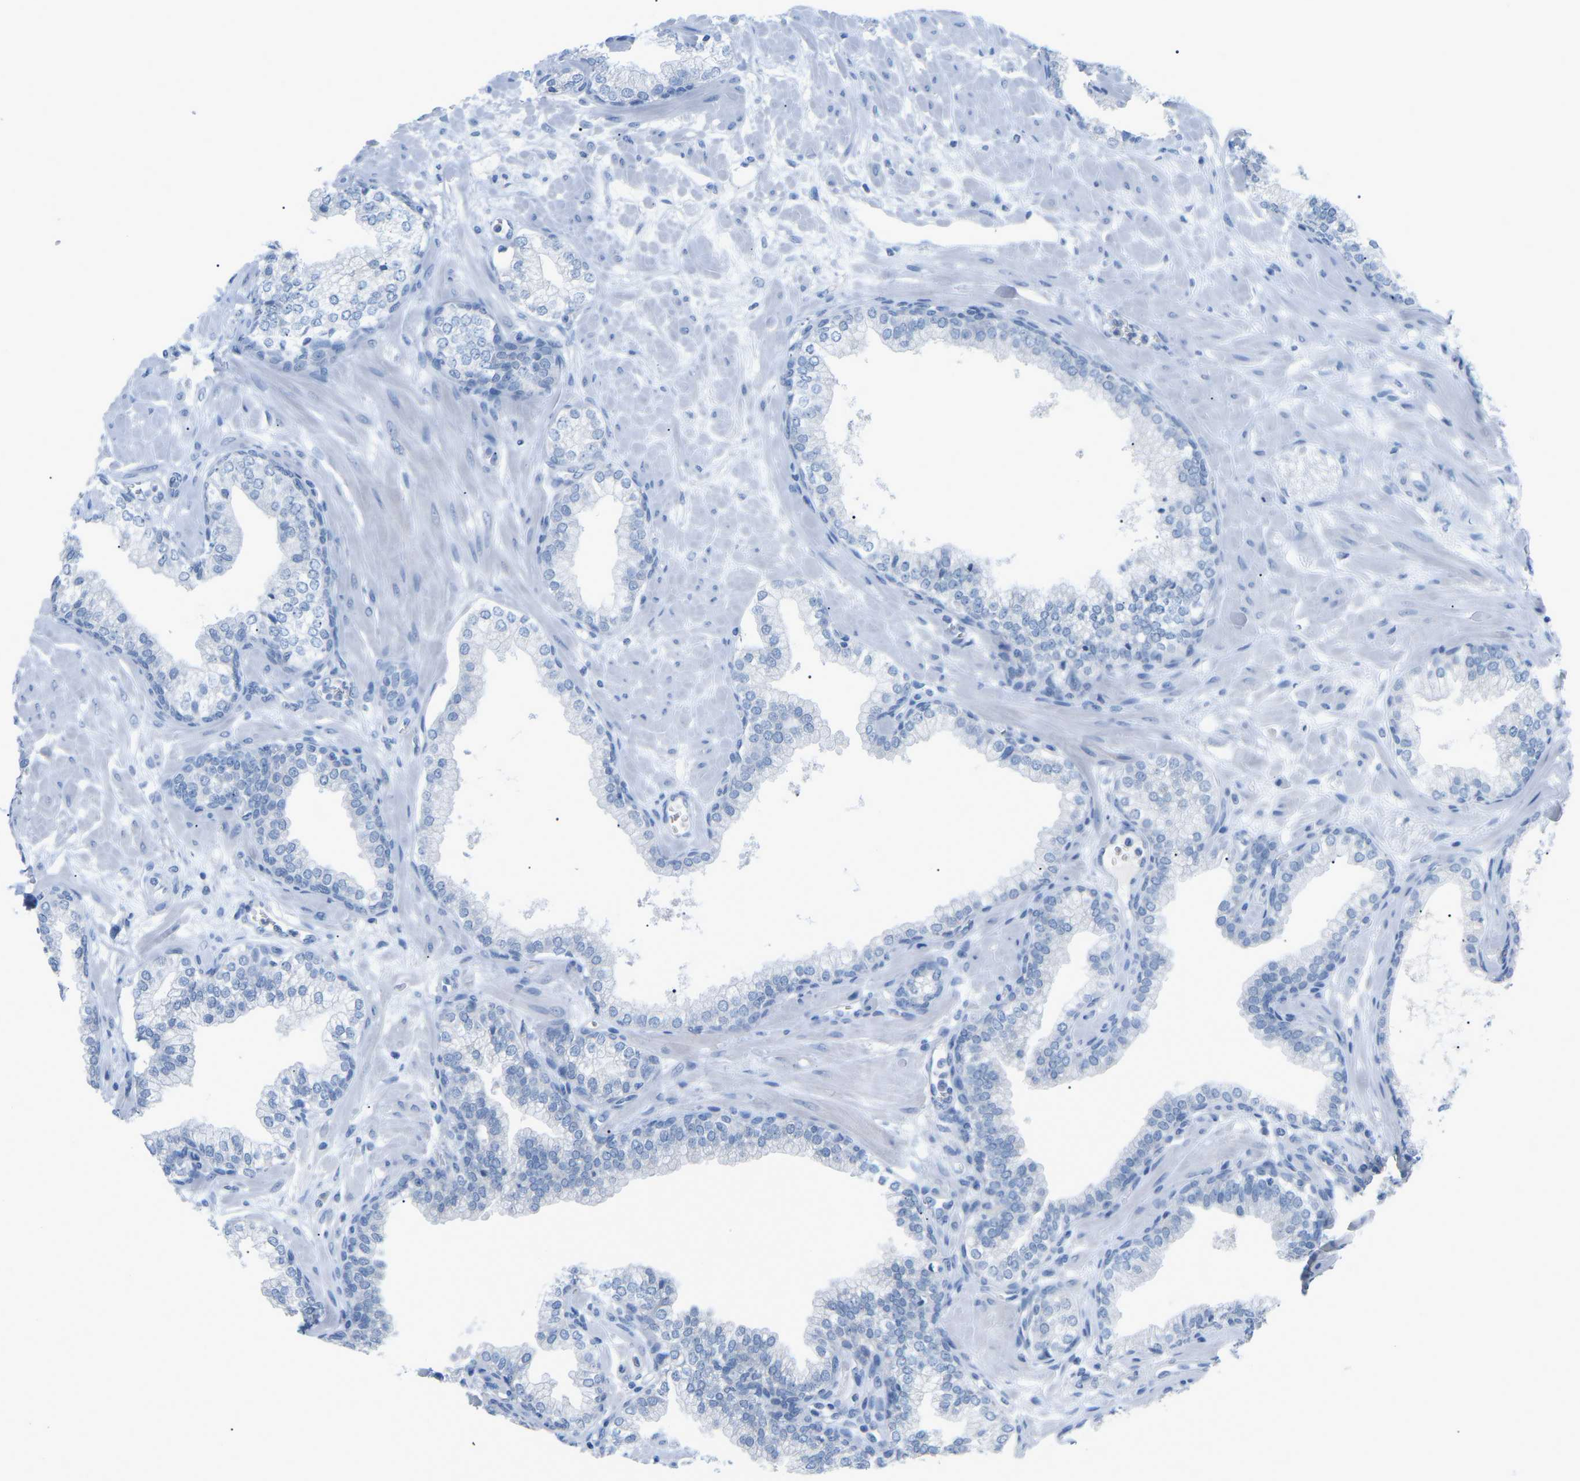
{"staining": {"intensity": "negative", "quantity": "none", "location": "none"}, "tissue": "prostate", "cell_type": "Glandular cells", "image_type": "normal", "snomed": [{"axis": "morphology", "description": "Normal tissue, NOS"}, {"axis": "morphology", "description": "Urothelial carcinoma, Low grade"}, {"axis": "topography", "description": "Urinary bladder"}, {"axis": "topography", "description": "Prostate"}], "caption": "Immunohistochemistry histopathology image of normal prostate stained for a protein (brown), which demonstrates no staining in glandular cells.", "gene": "HBG2", "patient": {"sex": "male", "age": 60}}